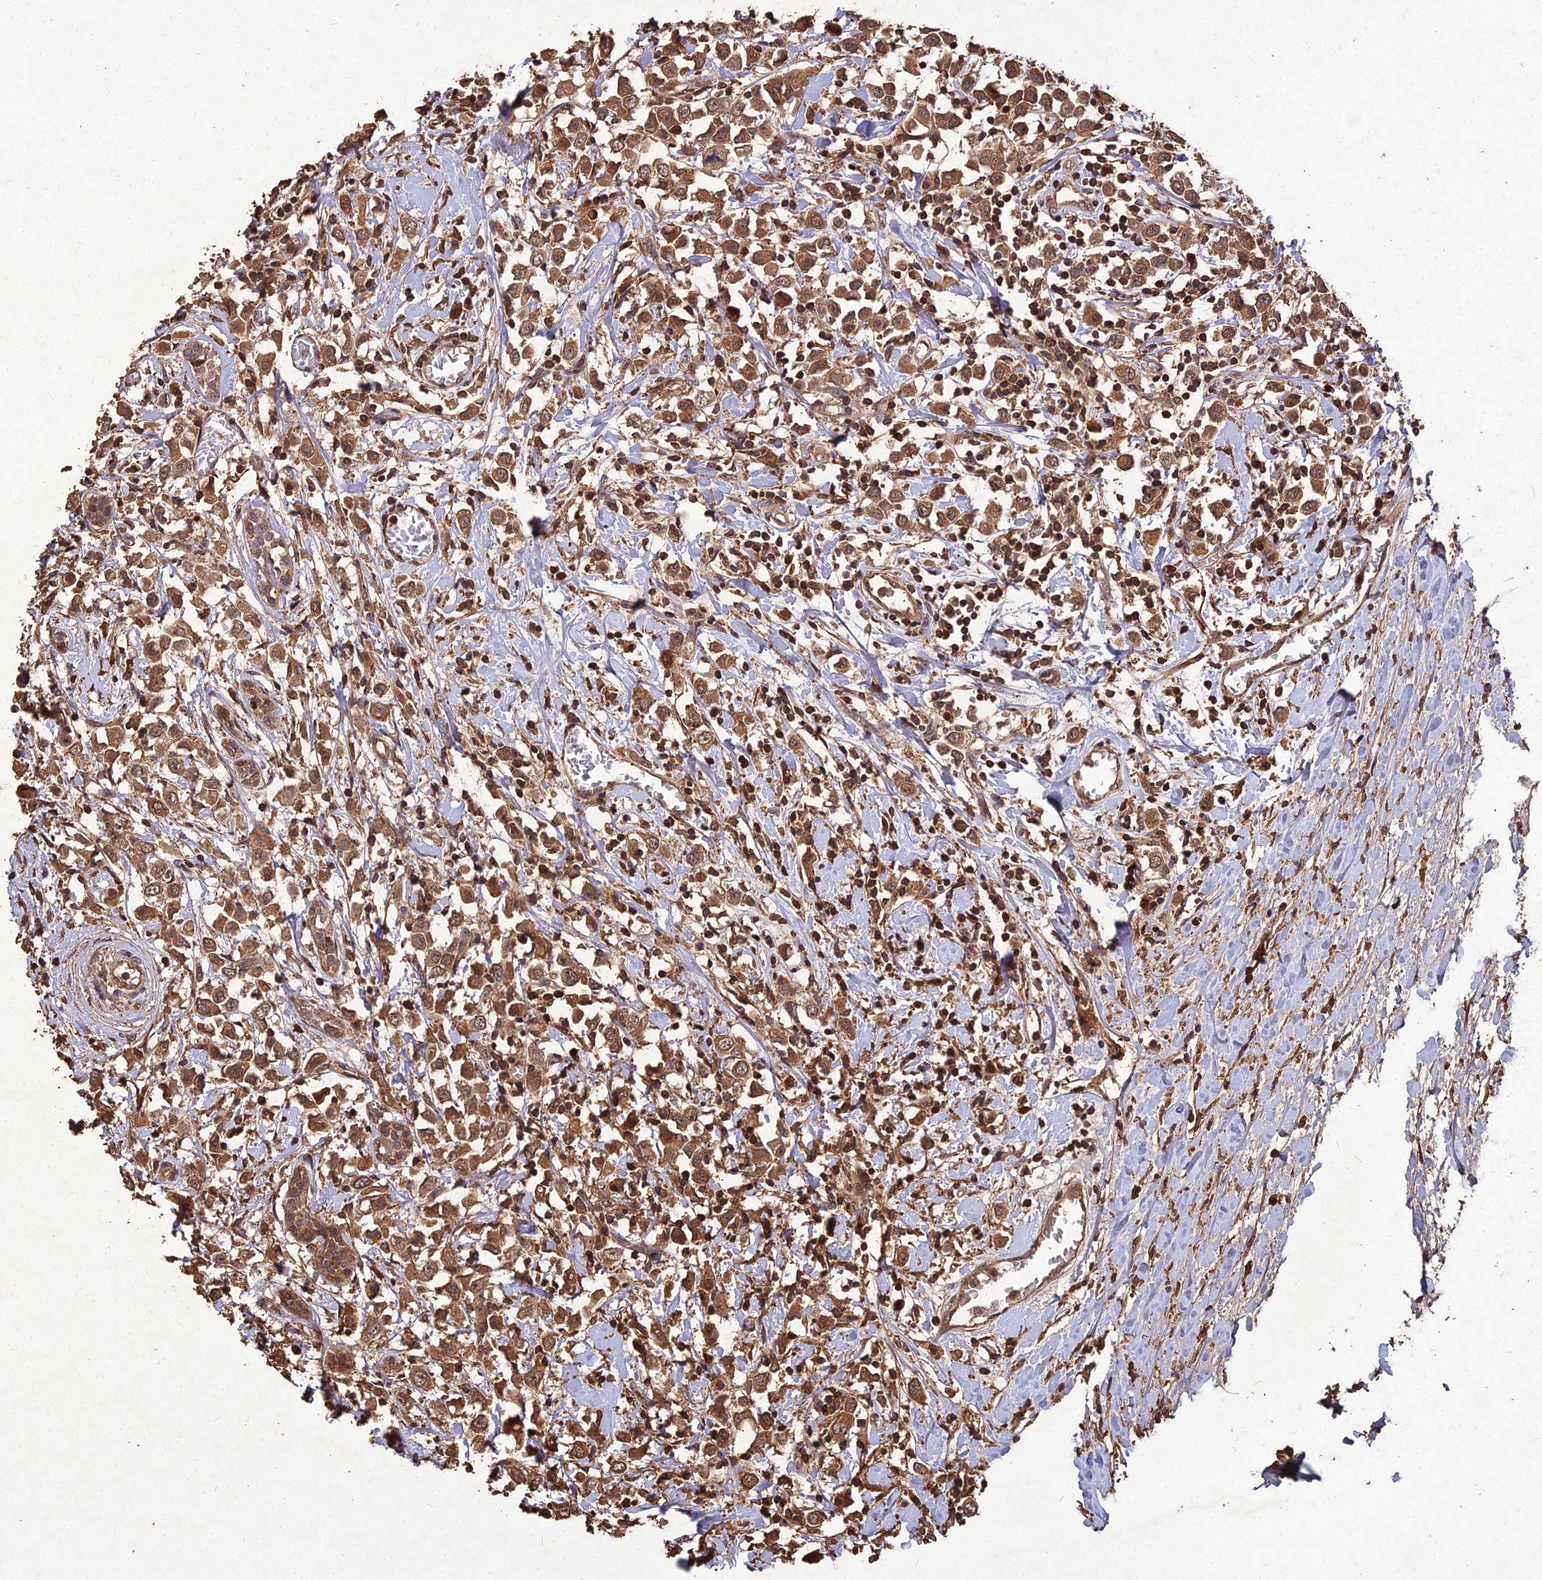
{"staining": {"intensity": "strong", "quantity": ">75%", "location": "cytoplasmic/membranous,nuclear"}, "tissue": "breast cancer", "cell_type": "Tumor cells", "image_type": "cancer", "snomed": [{"axis": "morphology", "description": "Duct carcinoma"}, {"axis": "topography", "description": "Breast"}], "caption": "A photomicrograph showing strong cytoplasmic/membranous and nuclear staining in about >75% of tumor cells in breast cancer (infiltrating ductal carcinoma), as visualized by brown immunohistochemical staining.", "gene": "SYMPK", "patient": {"sex": "female", "age": 61}}